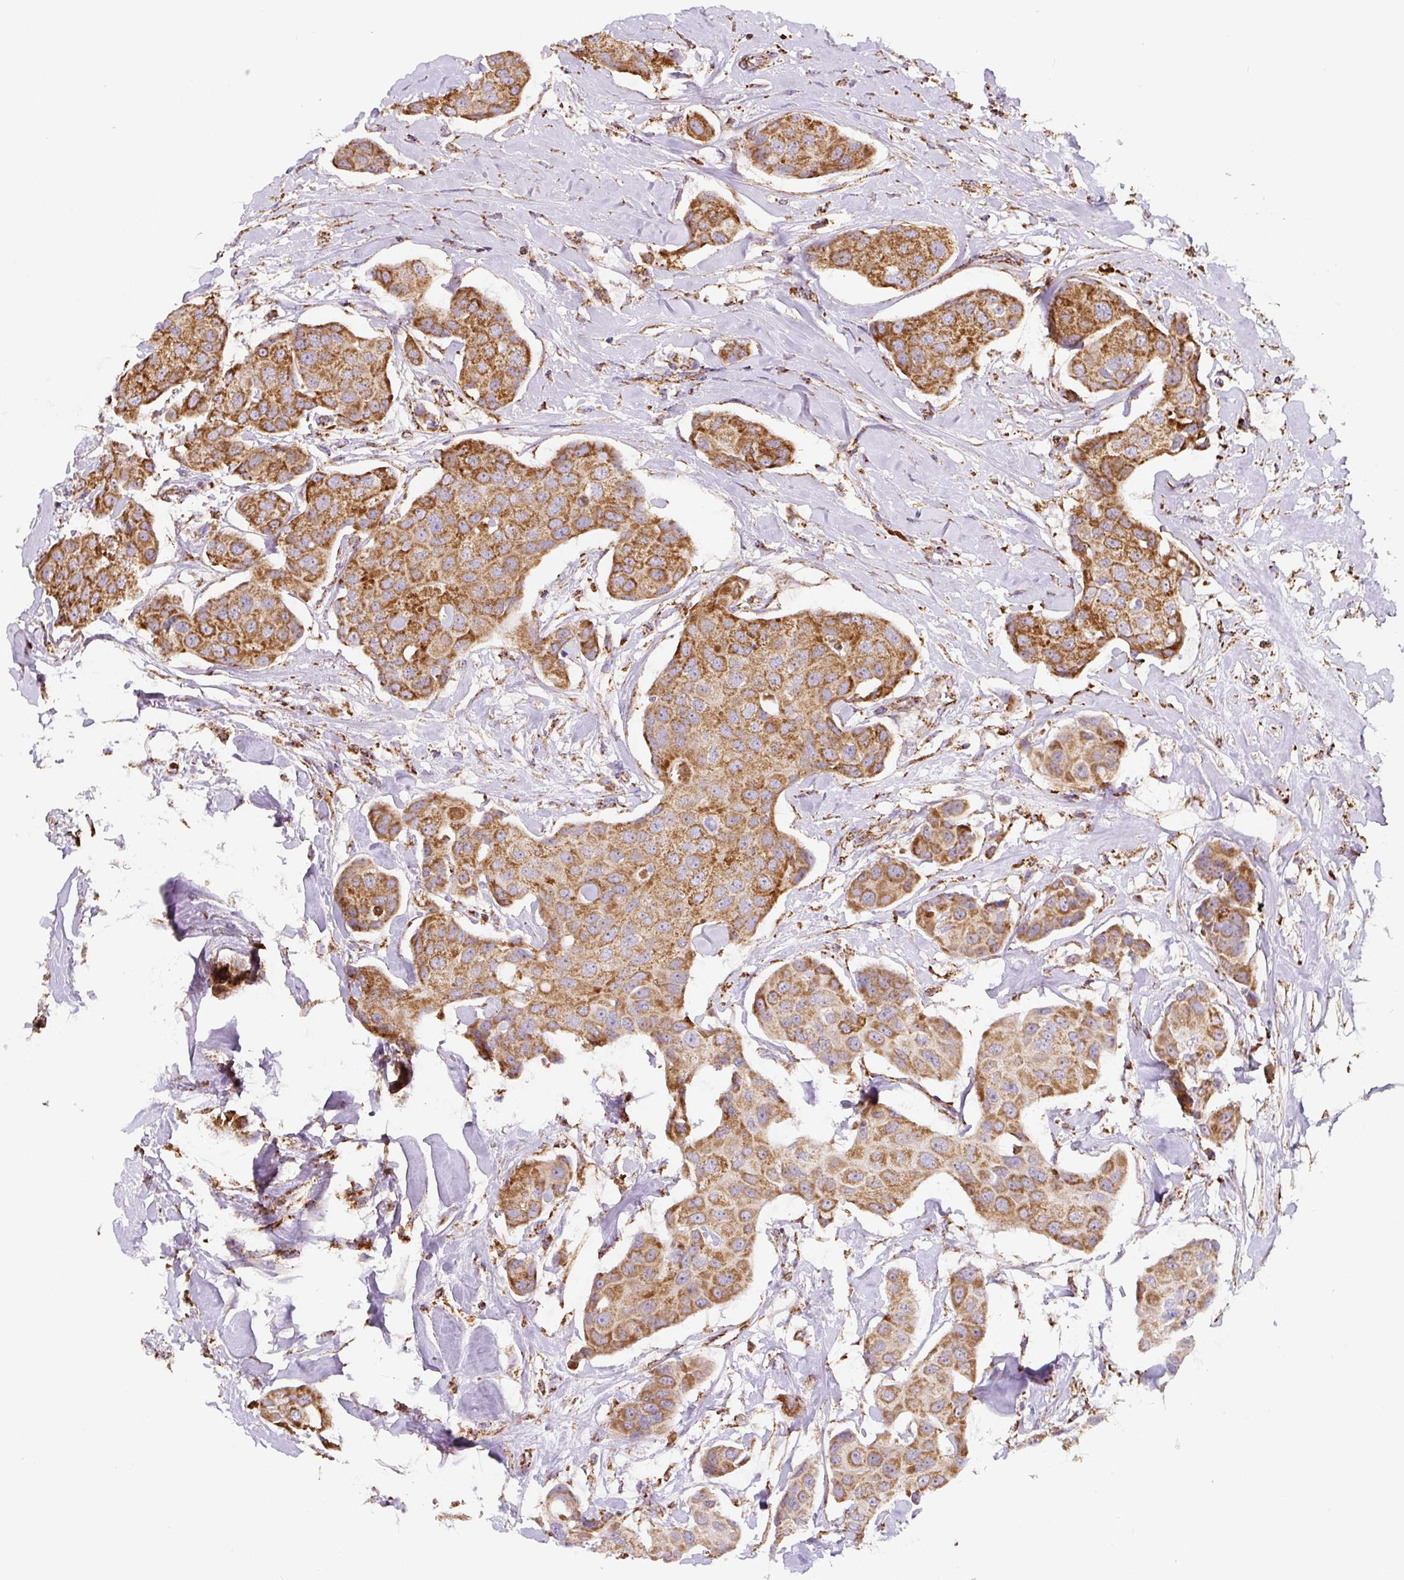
{"staining": {"intensity": "strong", "quantity": ">75%", "location": "cytoplasmic/membranous"}, "tissue": "breast cancer", "cell_type": "Tumor cells", "image_type": "cancer", "snomed": [{"axis": "morphology", "description": "Duct carcinoma"}, {"axis": "topography", "description": "Breast"}, {"axis": "topography", "description": "Lymph node"}], "caption": "Human breast cancer (infiltrating ductal carcinoma) stained with a brown dye reveals strong cytoplasmic/membranous positive positivity in about >75% of tumor cells.", "gene": "MT-CO2", "patient": {"sex": "female", "age": 80}}